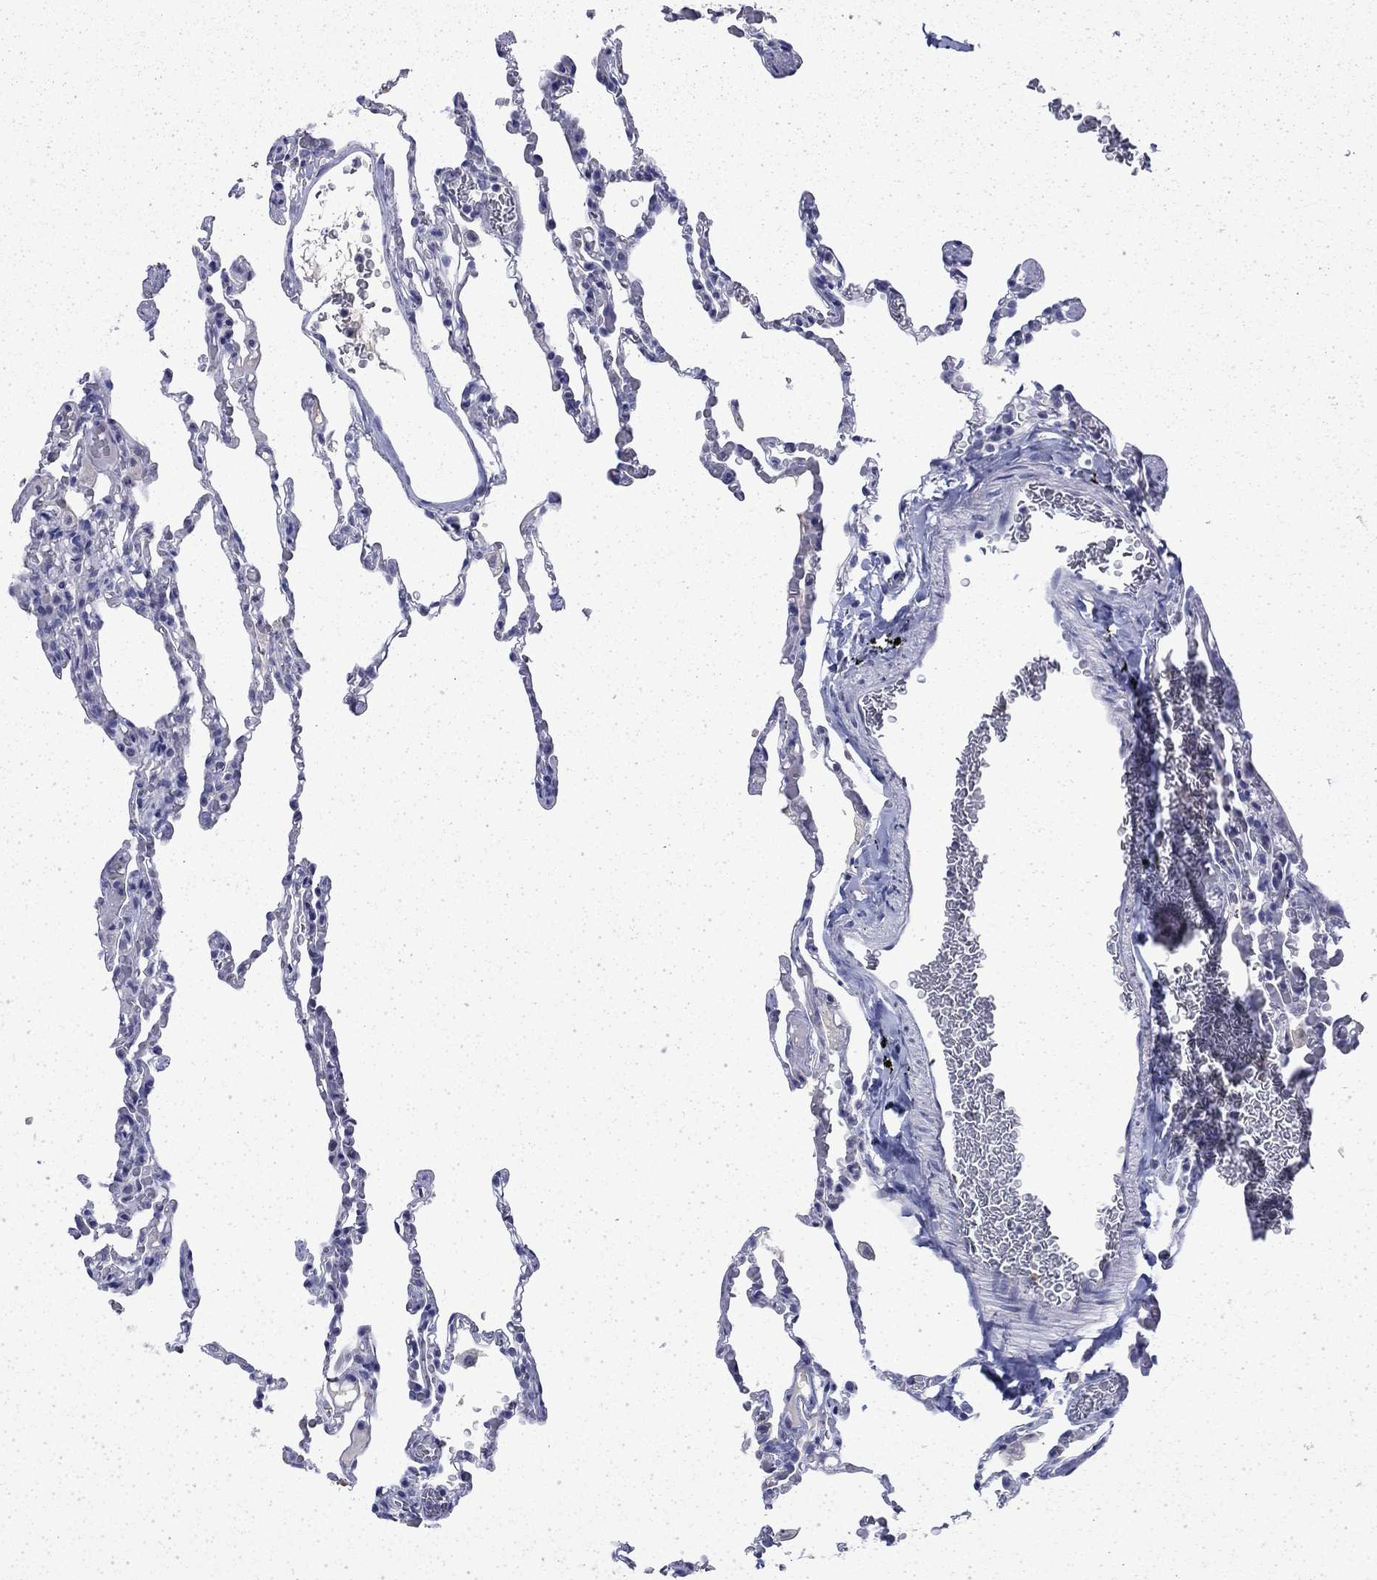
{"staining": {"intensity": "negative", "quantity": "none", "location": "none"}, "tissue": "lung", "cell_type": "Alveolar cells", "image_type": "normal", "snomed": [{"axis": "morphology", "description": "Normal tissue, NOS"}, {"axis": "topography", "description": "Lung"}], "caption": "This is a histopathology image of immunohistochemistry staining of unremarkable lung, which shows no staining in alveolar cells. Nuclei are stained in blue.", "gene": "ENPP6", "patient": {"sex": "female", "age": 43}}